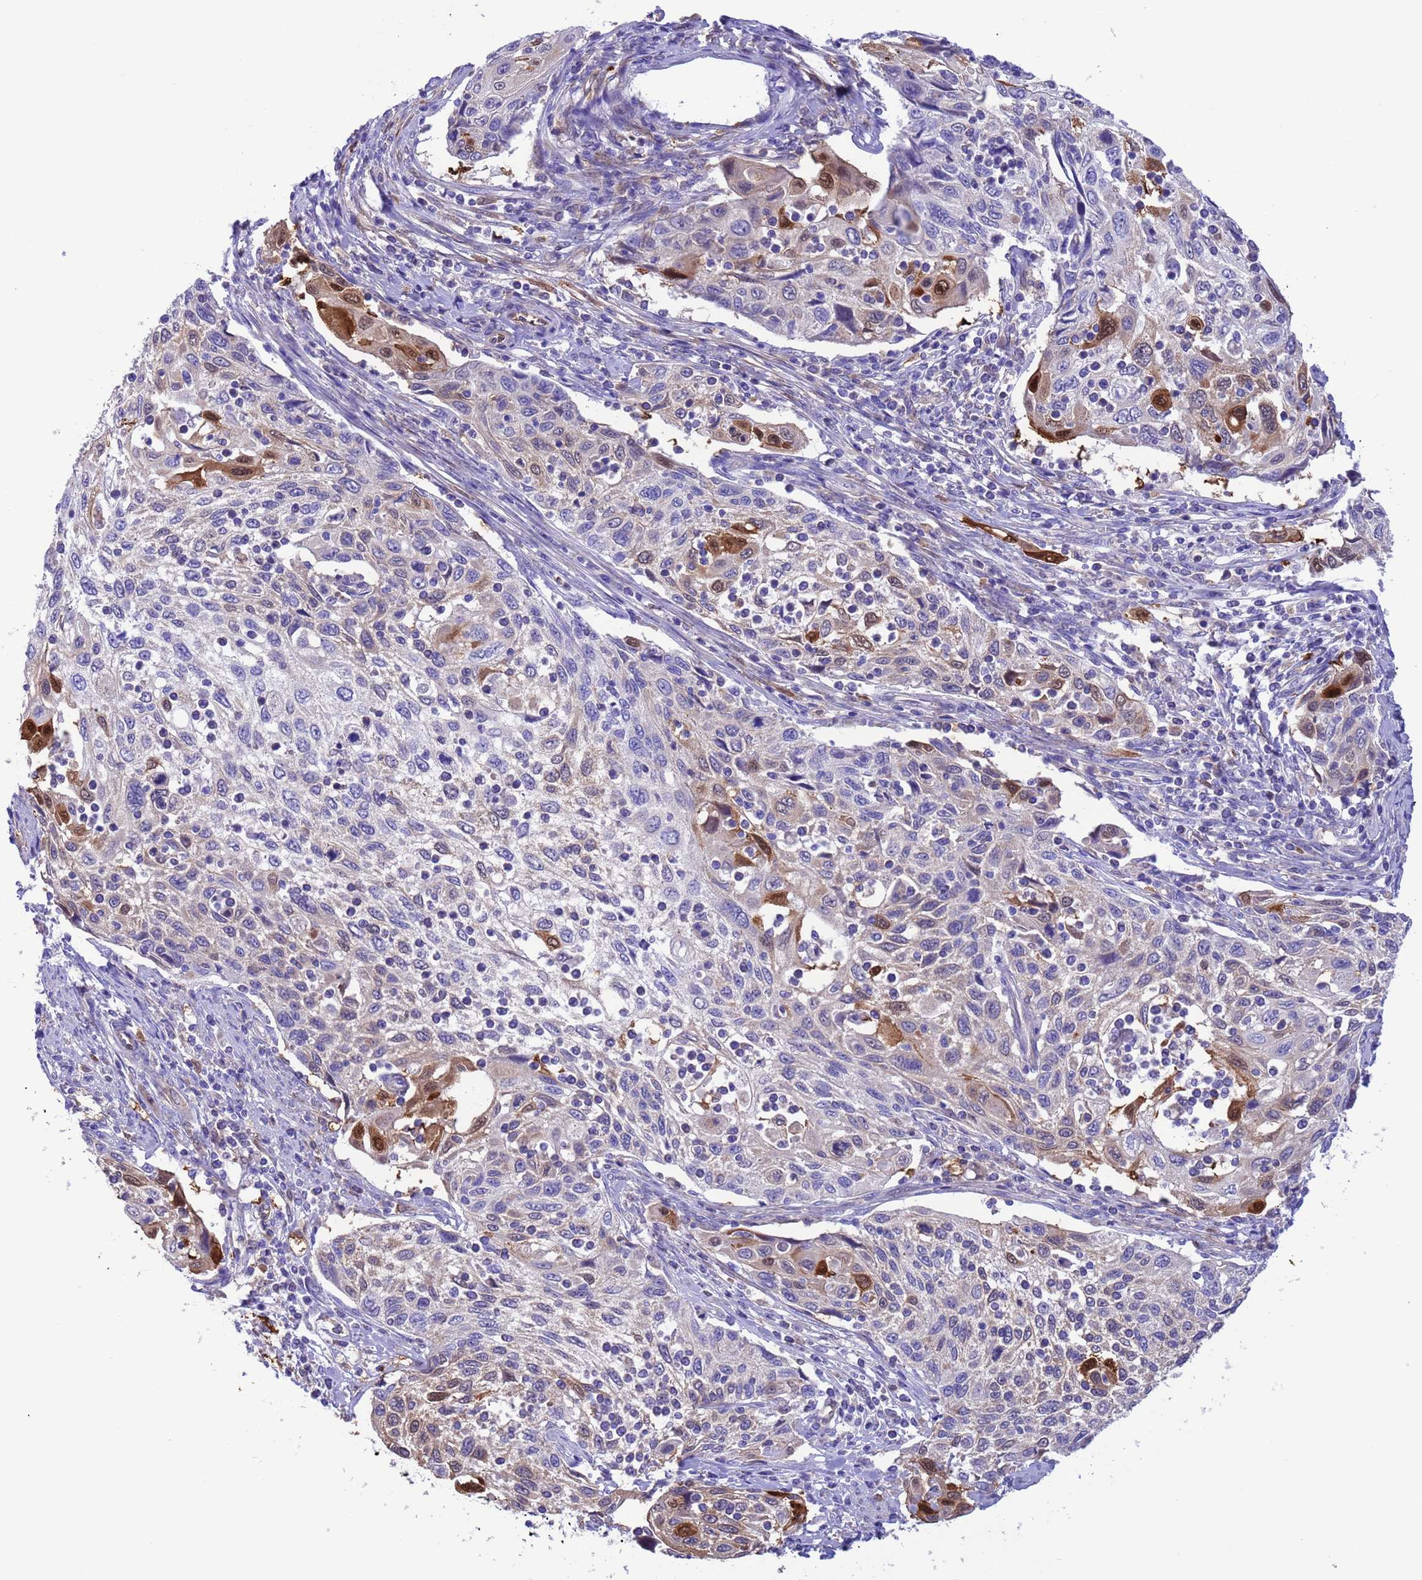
{"staining": {"intensity": "strong", "quantity": "<25%", "location": "cytoplasmic/membranous,nuclear"}, "tissue": "cervical cancer", "cell_type": "Tumor cells", "image_type": "cancer", "snomed": [{"axis": "morphology", "description": "Squamous cell carcinoma, NOS"}, {"axis": "topography", "description": "Cervix"}], "caption": "There is medium levels of strong cytoplasmic/membranous and nuclear staining in tumor cells of cervical cancer (squamous cell carcinoma), as demonstrated by immunohistochemical staining (brown color).", "gene": "C6orf47", "patient": {"sex": "female", "age": 70}}